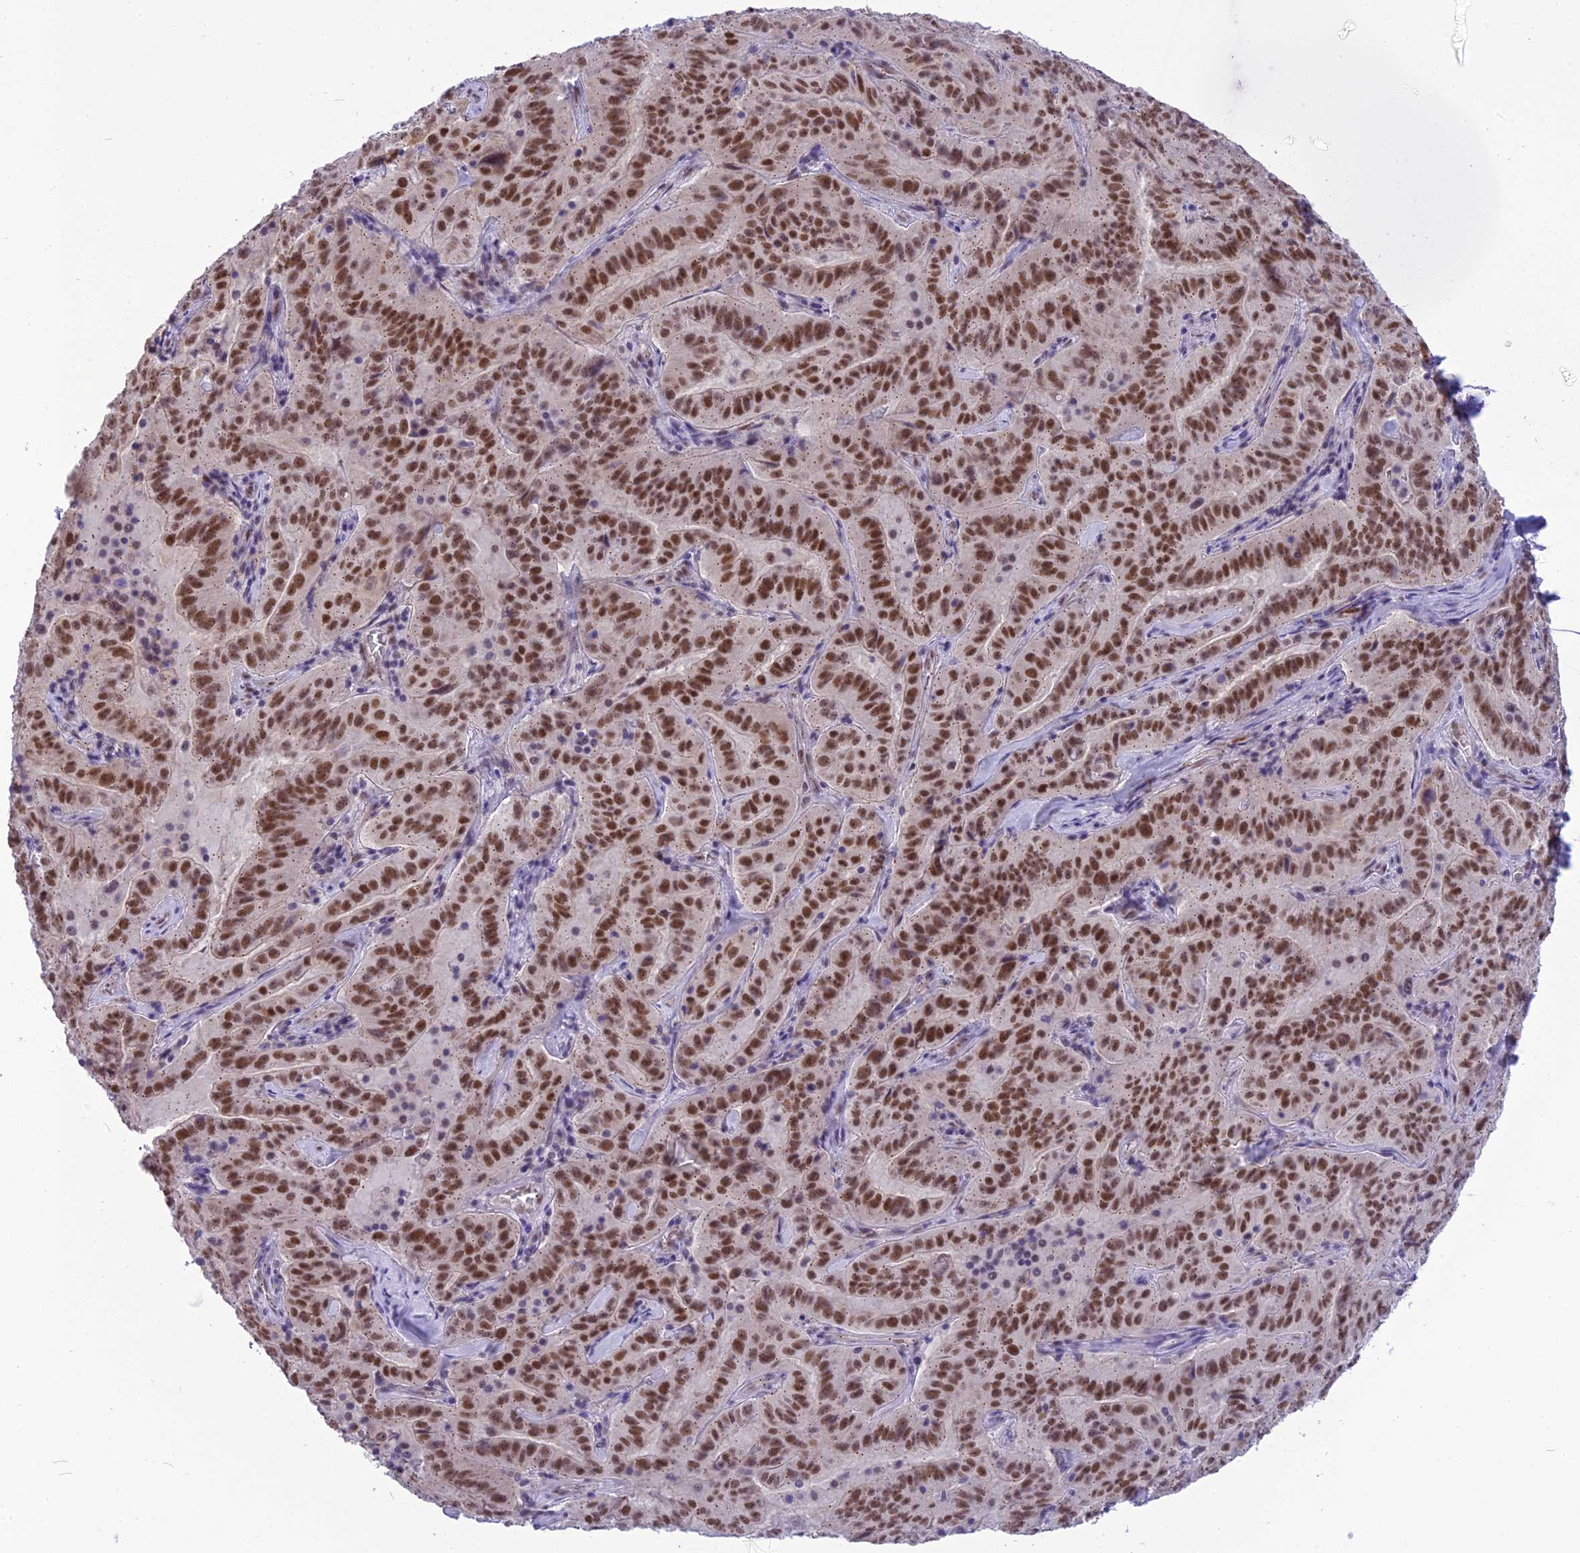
{"staining": {"intensity": "strong", "quantity": ">75%", "location": "nuclear"}, "tissue": "pancreatic cancer", "cell_type": "Tumor cells", "image_type": "cancer", "snomed": [{"axis": "morphology", "description": "Adenocarcinoma, NOS"}, {"axis": "topography", "description": "Pancreas"}], "caption": "Protein staining demonstrates strong nuclear staining in about >75% of tumor cells in pancreatic cancer (adenocarcinoma).", "gene": "IRF2BP1", "patient": {"sex": "male", "age": 63}}